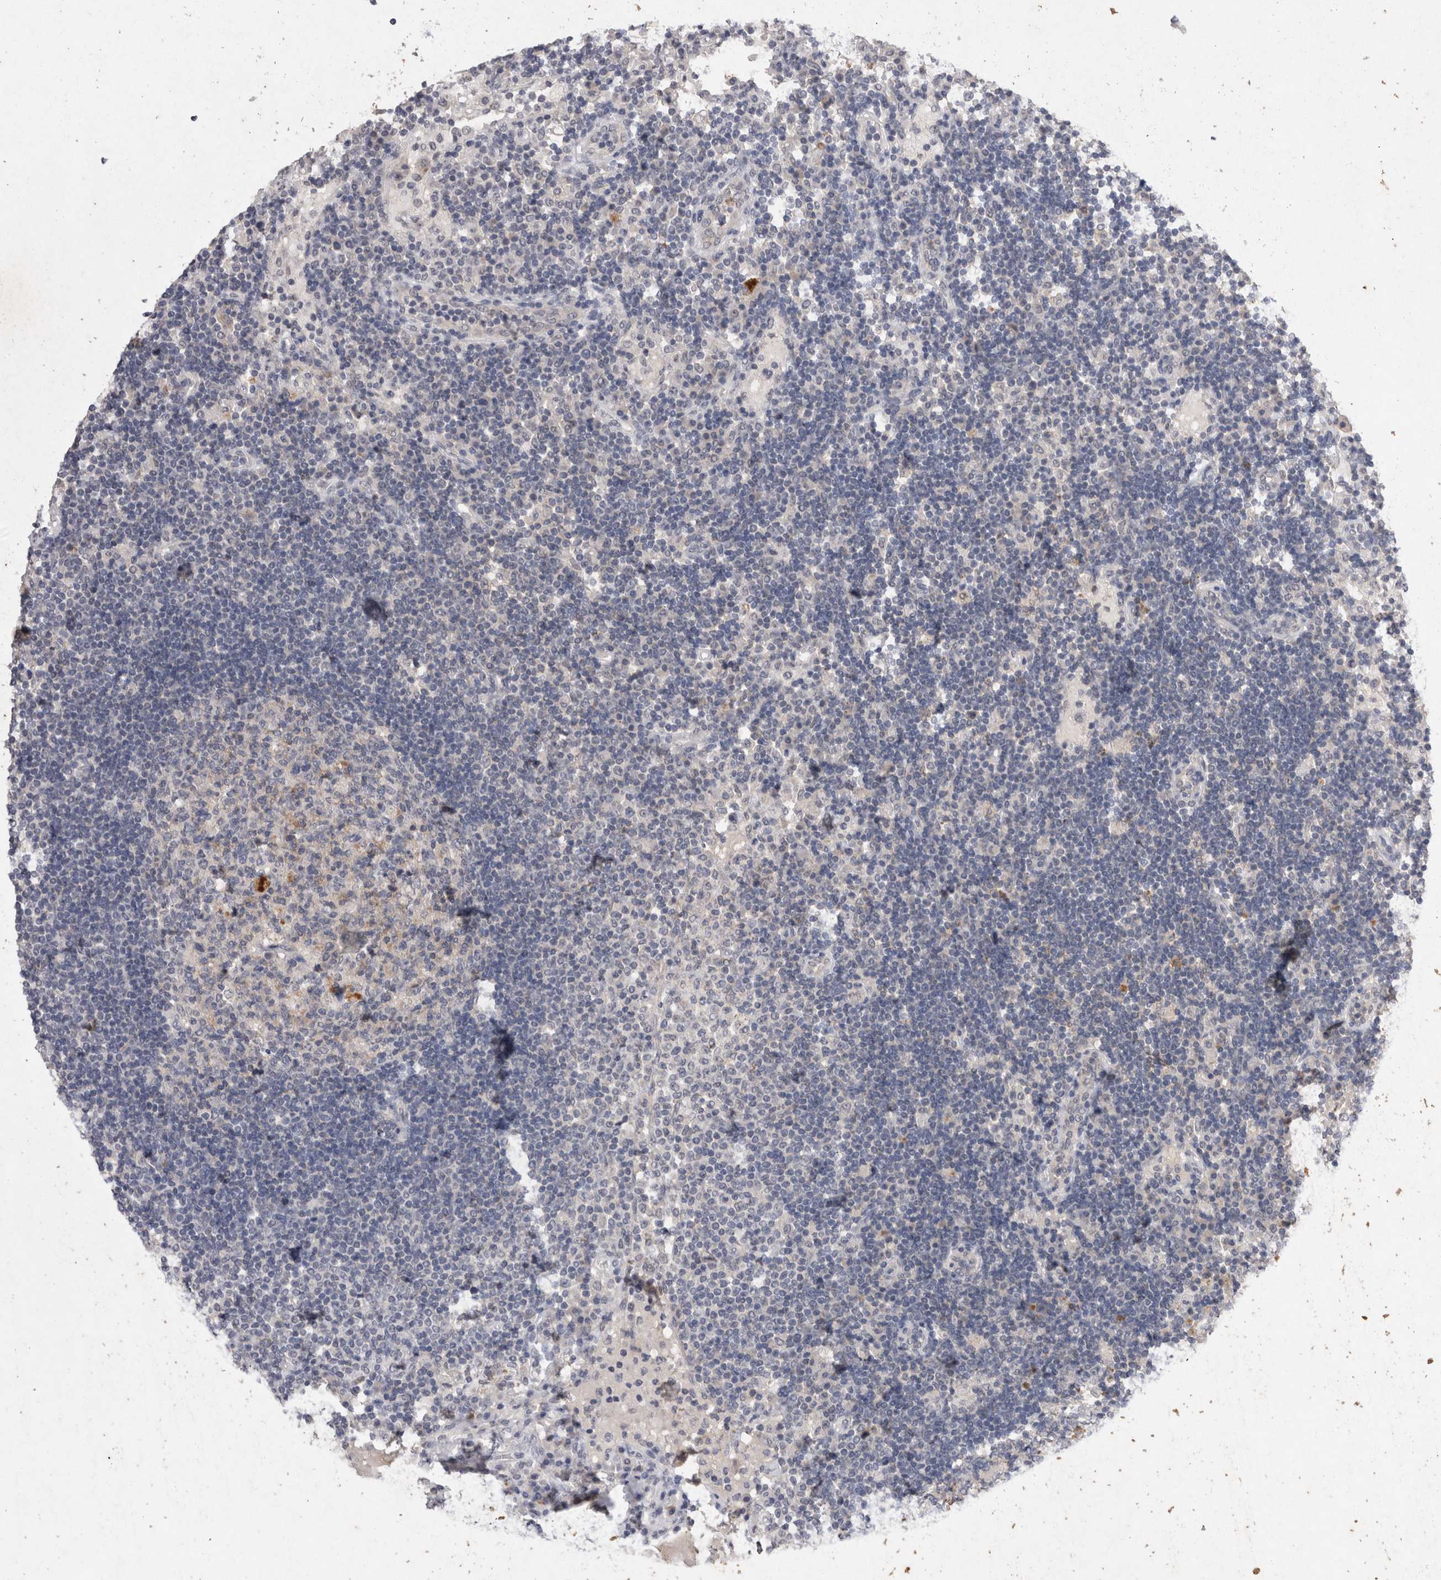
{"staining": {"intensity": "moderate", "quantity": "25%-75%", "location": "cytoplasmic/membranous"}, "tissue": "lymph node", "cell_type": "Germinal center cells", "image_type": "normal", "snomed": [{"axis": "morphology", "description": "Normal tissue, NOS"}, {"axis": "topography", "description": "Lymph node"}], "caption": "Immunohistochemistry (IHC) (DAB) staining of benign human lymph node reveals moderate cytoplasmic/membranous protein positivity in approximately 25%-75% of germinal center cells.", "gene": "RASSF3", "patient": {"sex": "female", "age": 53}}